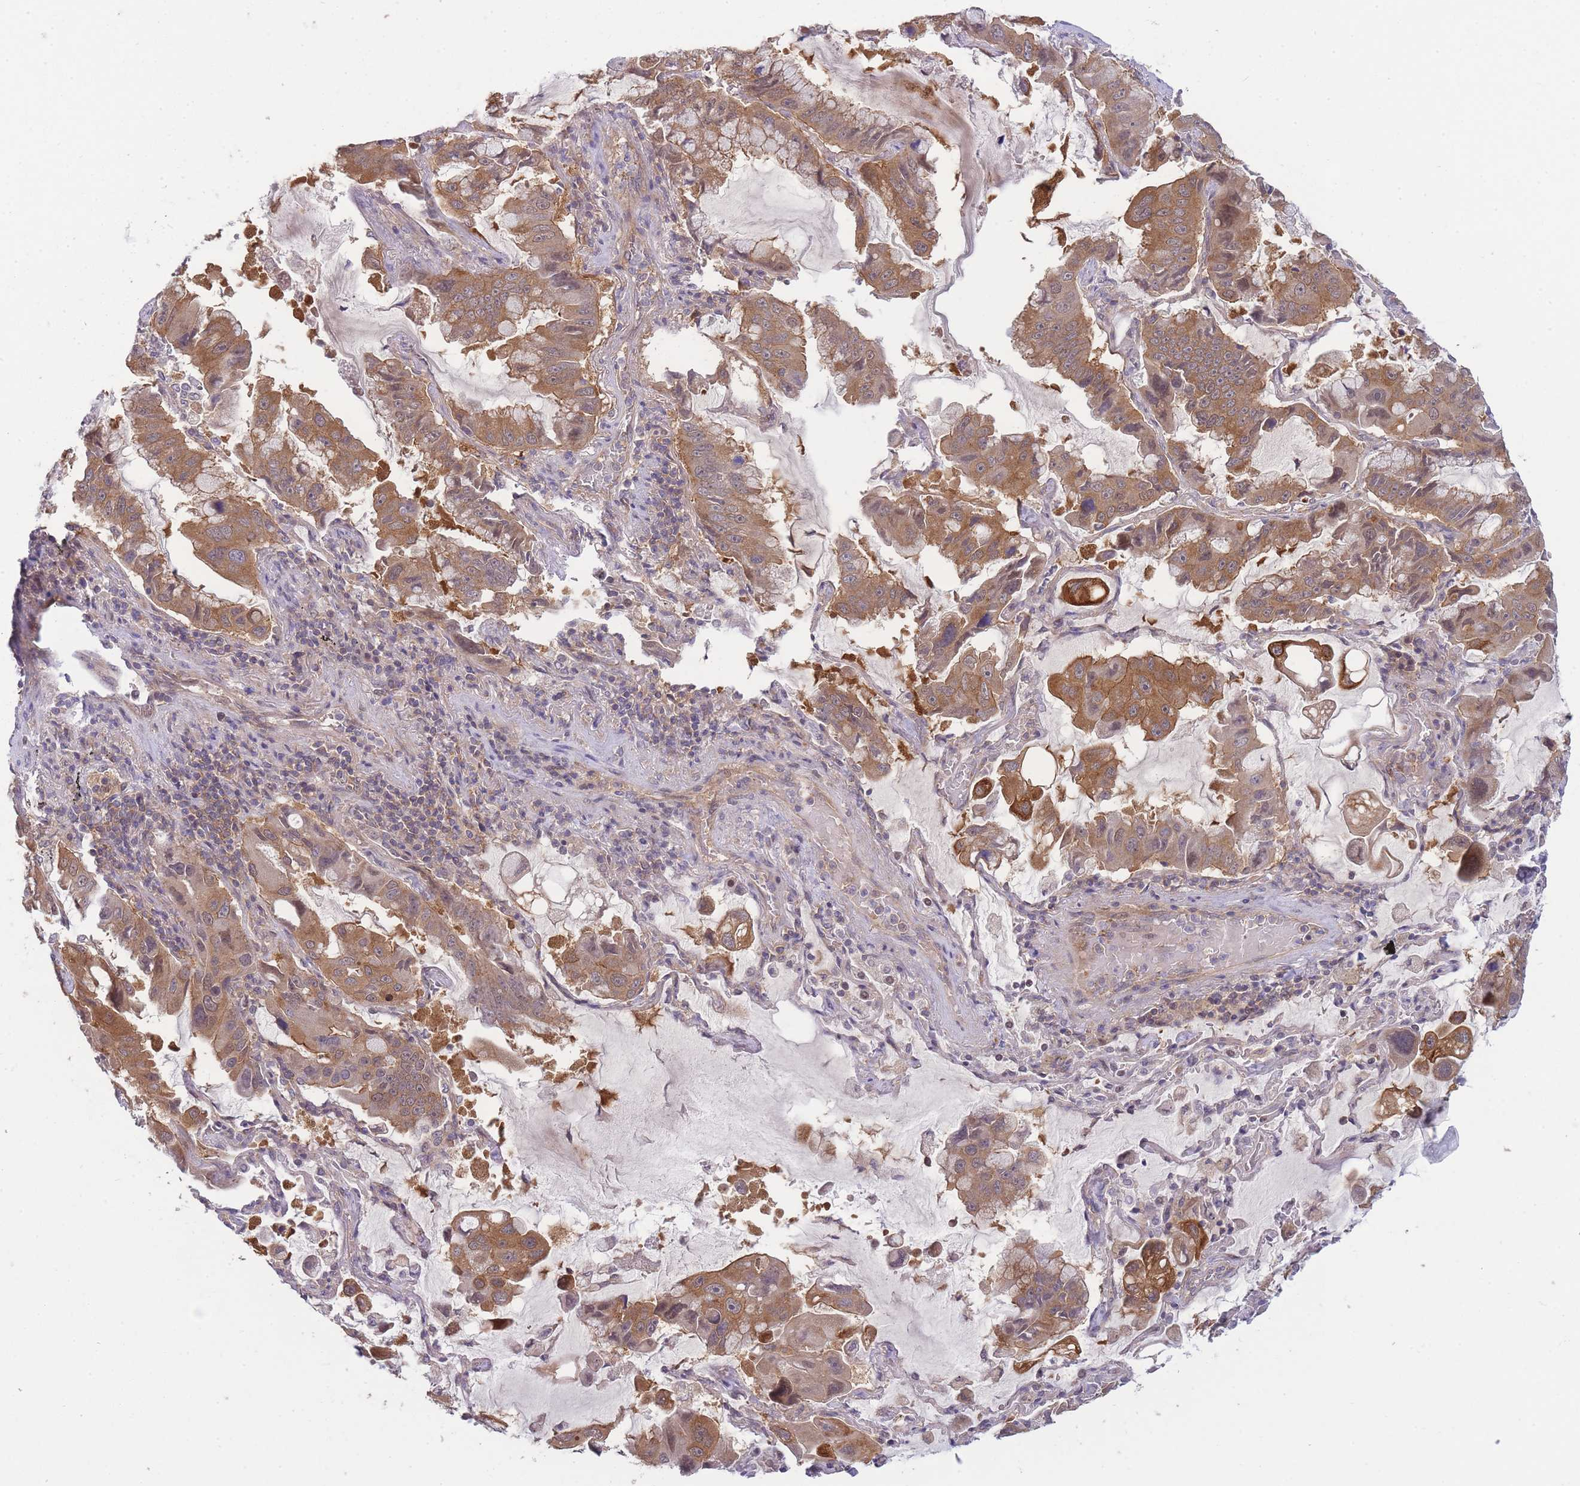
{"staining": {"intensity": "moderate", "quantity": ">75%", "location": "cytoplasmic/membranous"}, "tissue": "lung cancer", "cell_type": "Tumor cells", "image_type": "cancer", "snomed": [{"axis": "morphology", "description": "Adenocarcinoma, NOS"}, {"axis": "topography", "description": "Lung"}], "caption": "Lung cancer (adenocarcinoma) tissue displays moderate cytoplasmic/membranous staining in about >75% of tumor cells", "gene": "PFDN6", "patient": {"sex": "male", "age": 64}}